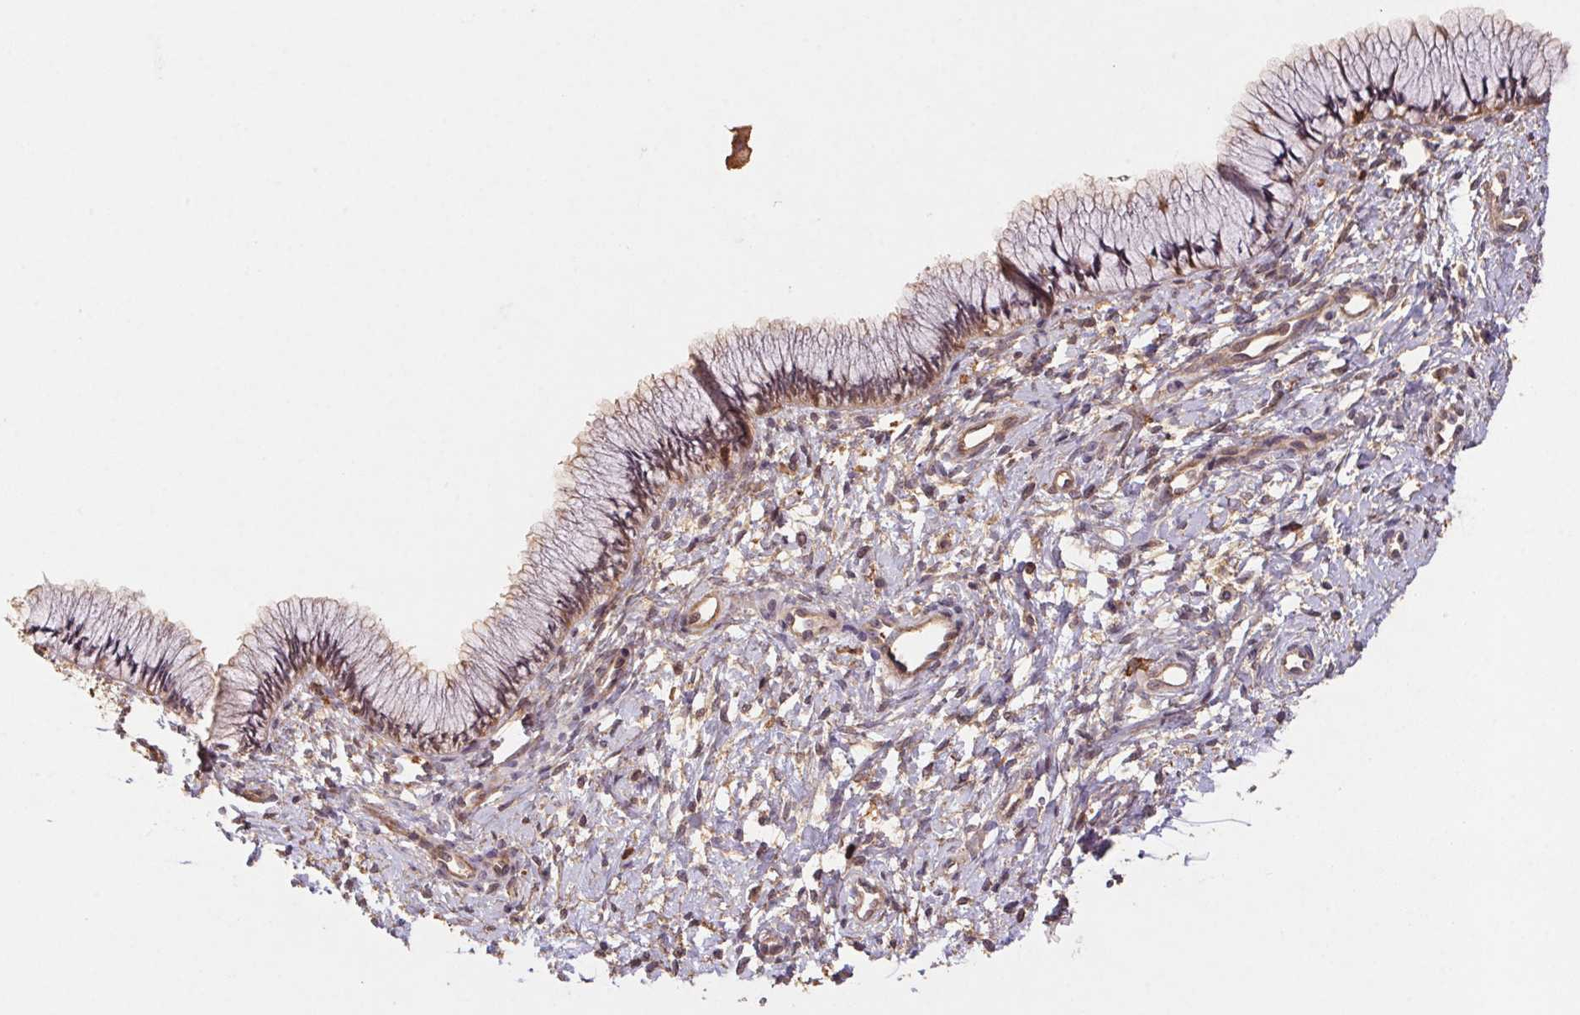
{"staining": {"intensity": "weak", "quantity": ">75%", "location": "cytoplasmic/membranous"}, "tissue": "cervix", "cell_type": "Glandular cells", "image_type": "normal", "snomed": [{"axis": "morphology", "description": "Normal tissue, NOS"}, {"axis": "topography", "description": "Cervix"}], "caption": "Immunohistochemistry (IHC) staining of normal cervix, which demonstrates low levels of weak cytoplasmic/membranous positivity in approximately >75% of glandular cells indicating weak cytoplasmic/membranous protein staining. The staining was performed using DAB (3,3'-diaminobenzidine) (brown) for protein detection and nuclei were counterstained in hematoxylin (blue).", "gene": "ATG10", "patient": {"sex": "female", "age": 37}}